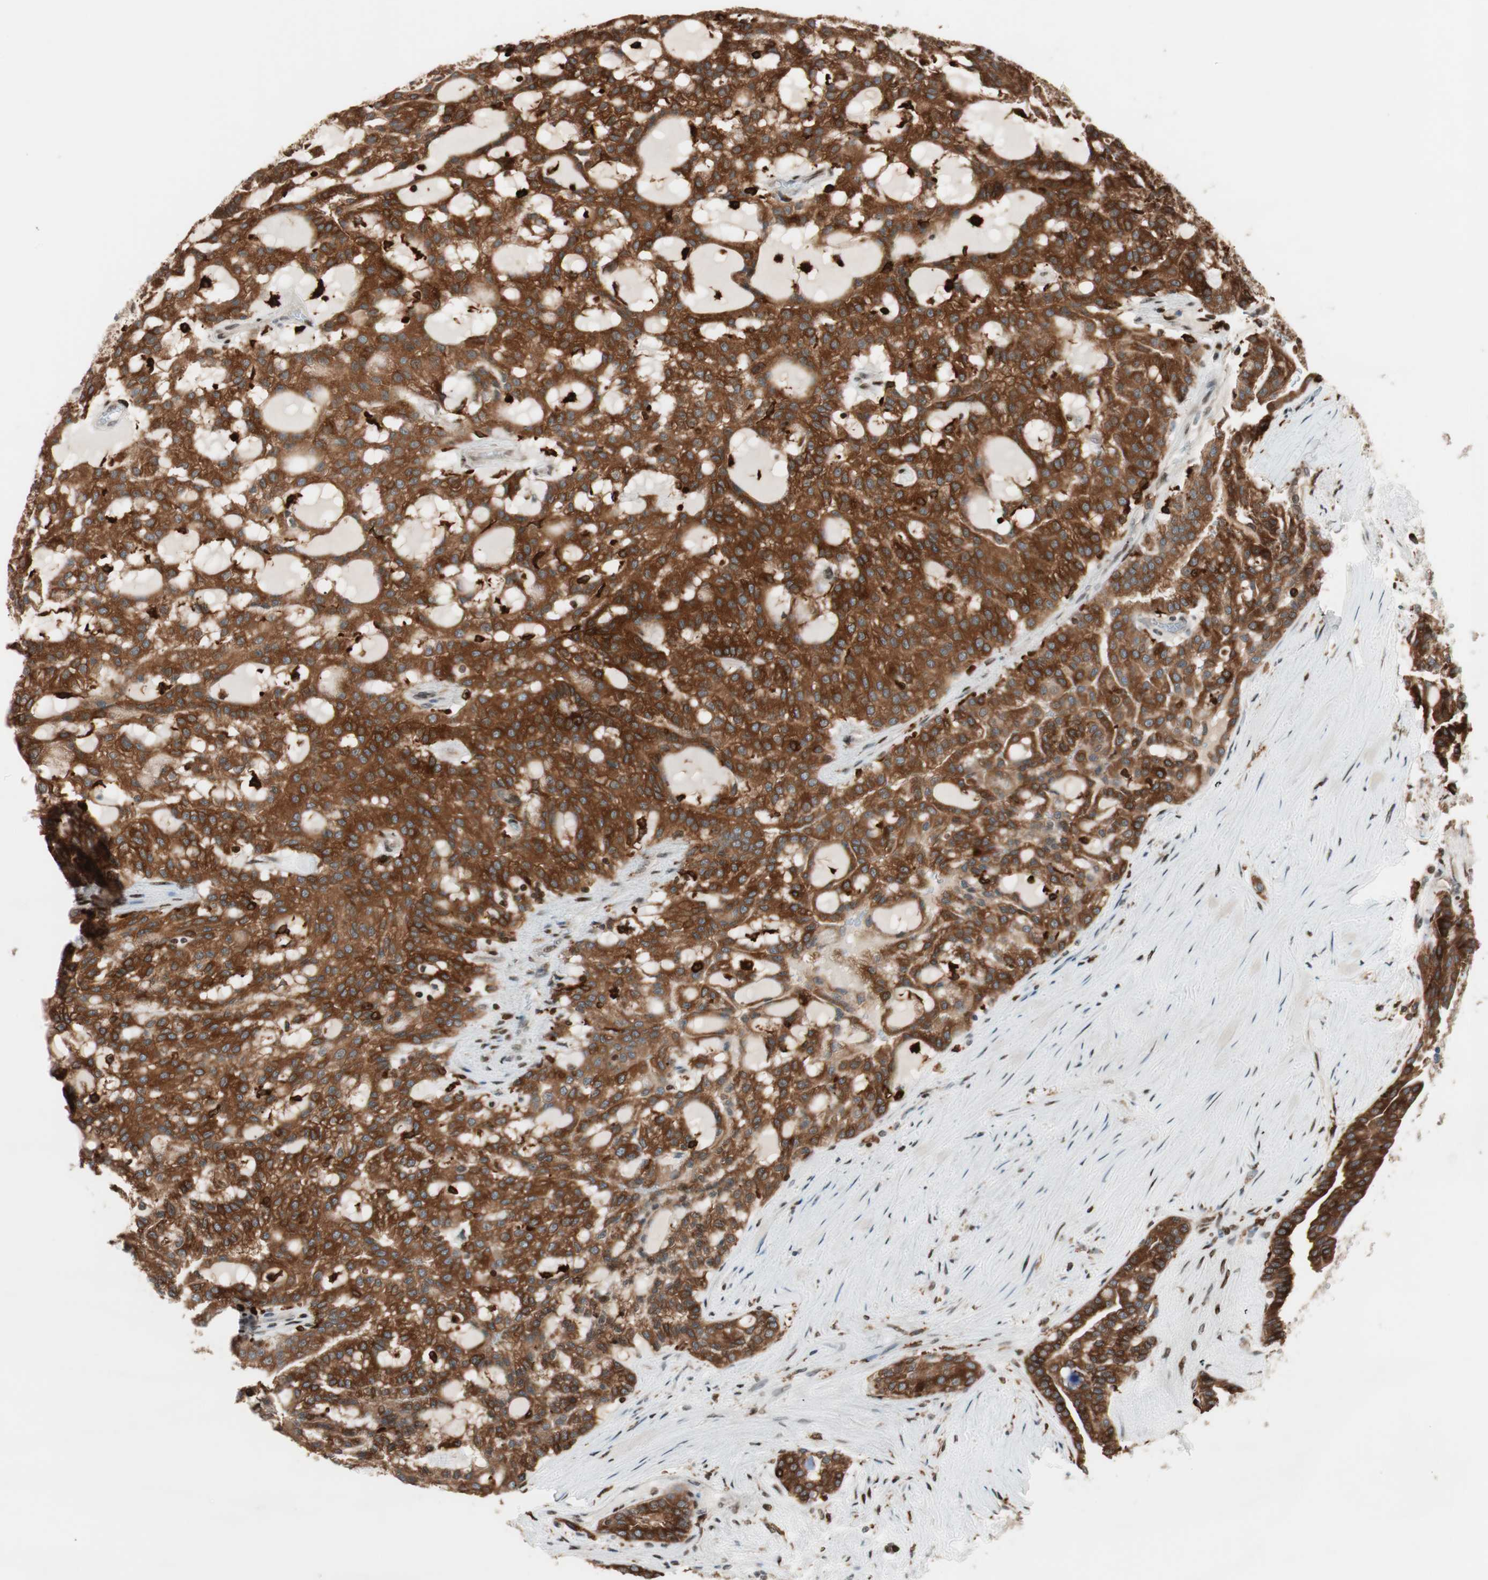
{"staining": {"intensity": "strong", "quantity": ">75%", "location": "cytoplasmic/membranous"}, "tissue": "renal cancer", "cell_type": "Tumor cells", "image_type": "cancer", "snomed": [{"axis": "morphology", "description": "Adenocarcinoma, NOS"}, {"axis": "topography", "description": "Kidney"}], "caption": "Strong cytoplasmic/membranous staining is seen in about >75% of tumor cells in adenocarcinoma (renal). (Brightfield microscopy of DAB IHC at high magnification).", "gene": "BIN1", "patient": {"sex": "male", "age": 63}}